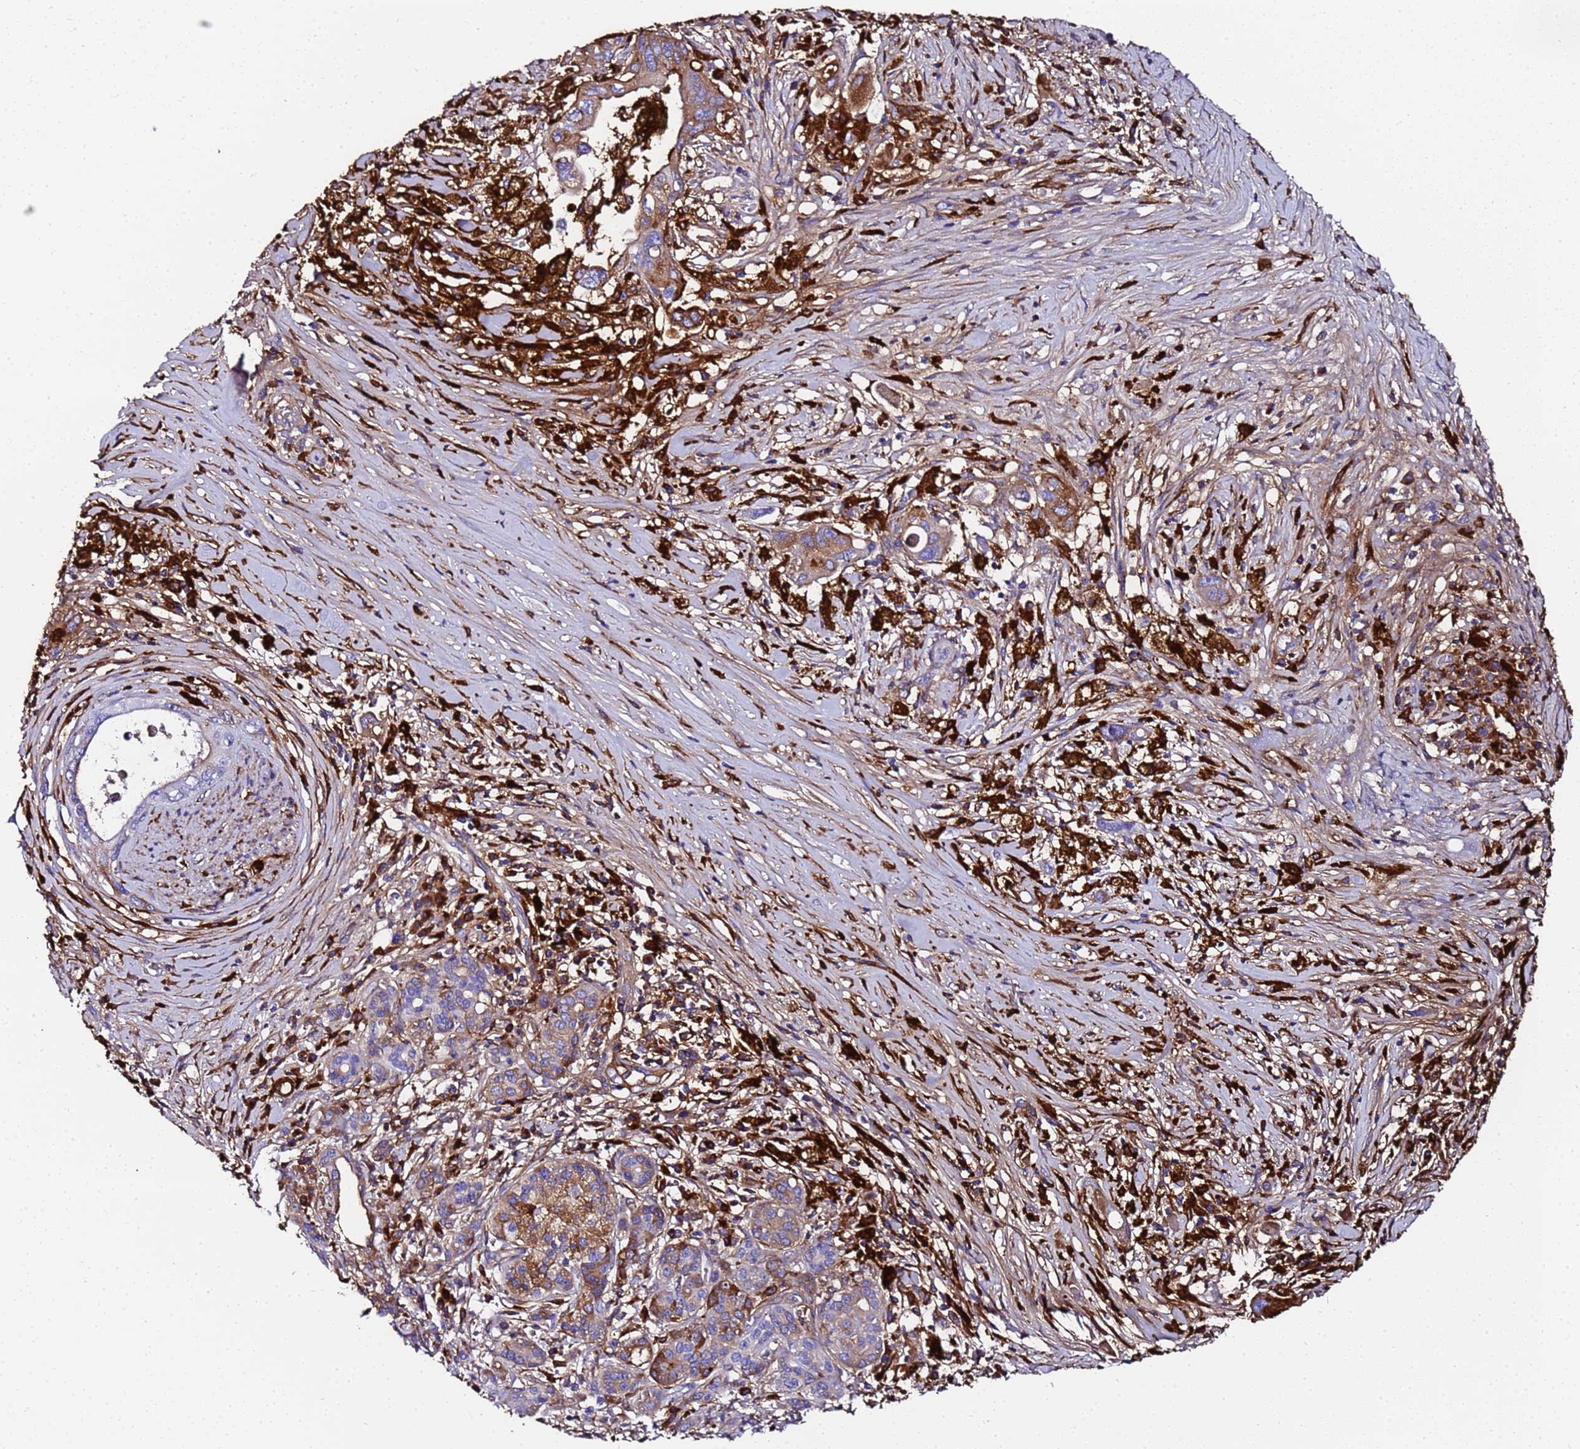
{"staining": {"intensity": "moderate", "quantity": "25%-75%", "location": "cytoplasmic/membranous"}, "tissue": "pancreatic cancer", "cell_type": "Tumor cells", "image_type": "cancer", "snomed": [{"axis": "morphology", "description": "Adenocarcinoma, NOS"}, {"axis": "topography", "description": "Pancreas"}], "caption": "Immunohistochemical staining of human adenocarcinoma (pancreatic) reveals moderate cytoplasmic/membranous protein positivity in about 25%-75% of tumor cells.", "gene": "FTL", "patient": {"sex": "female", "age": 73}}